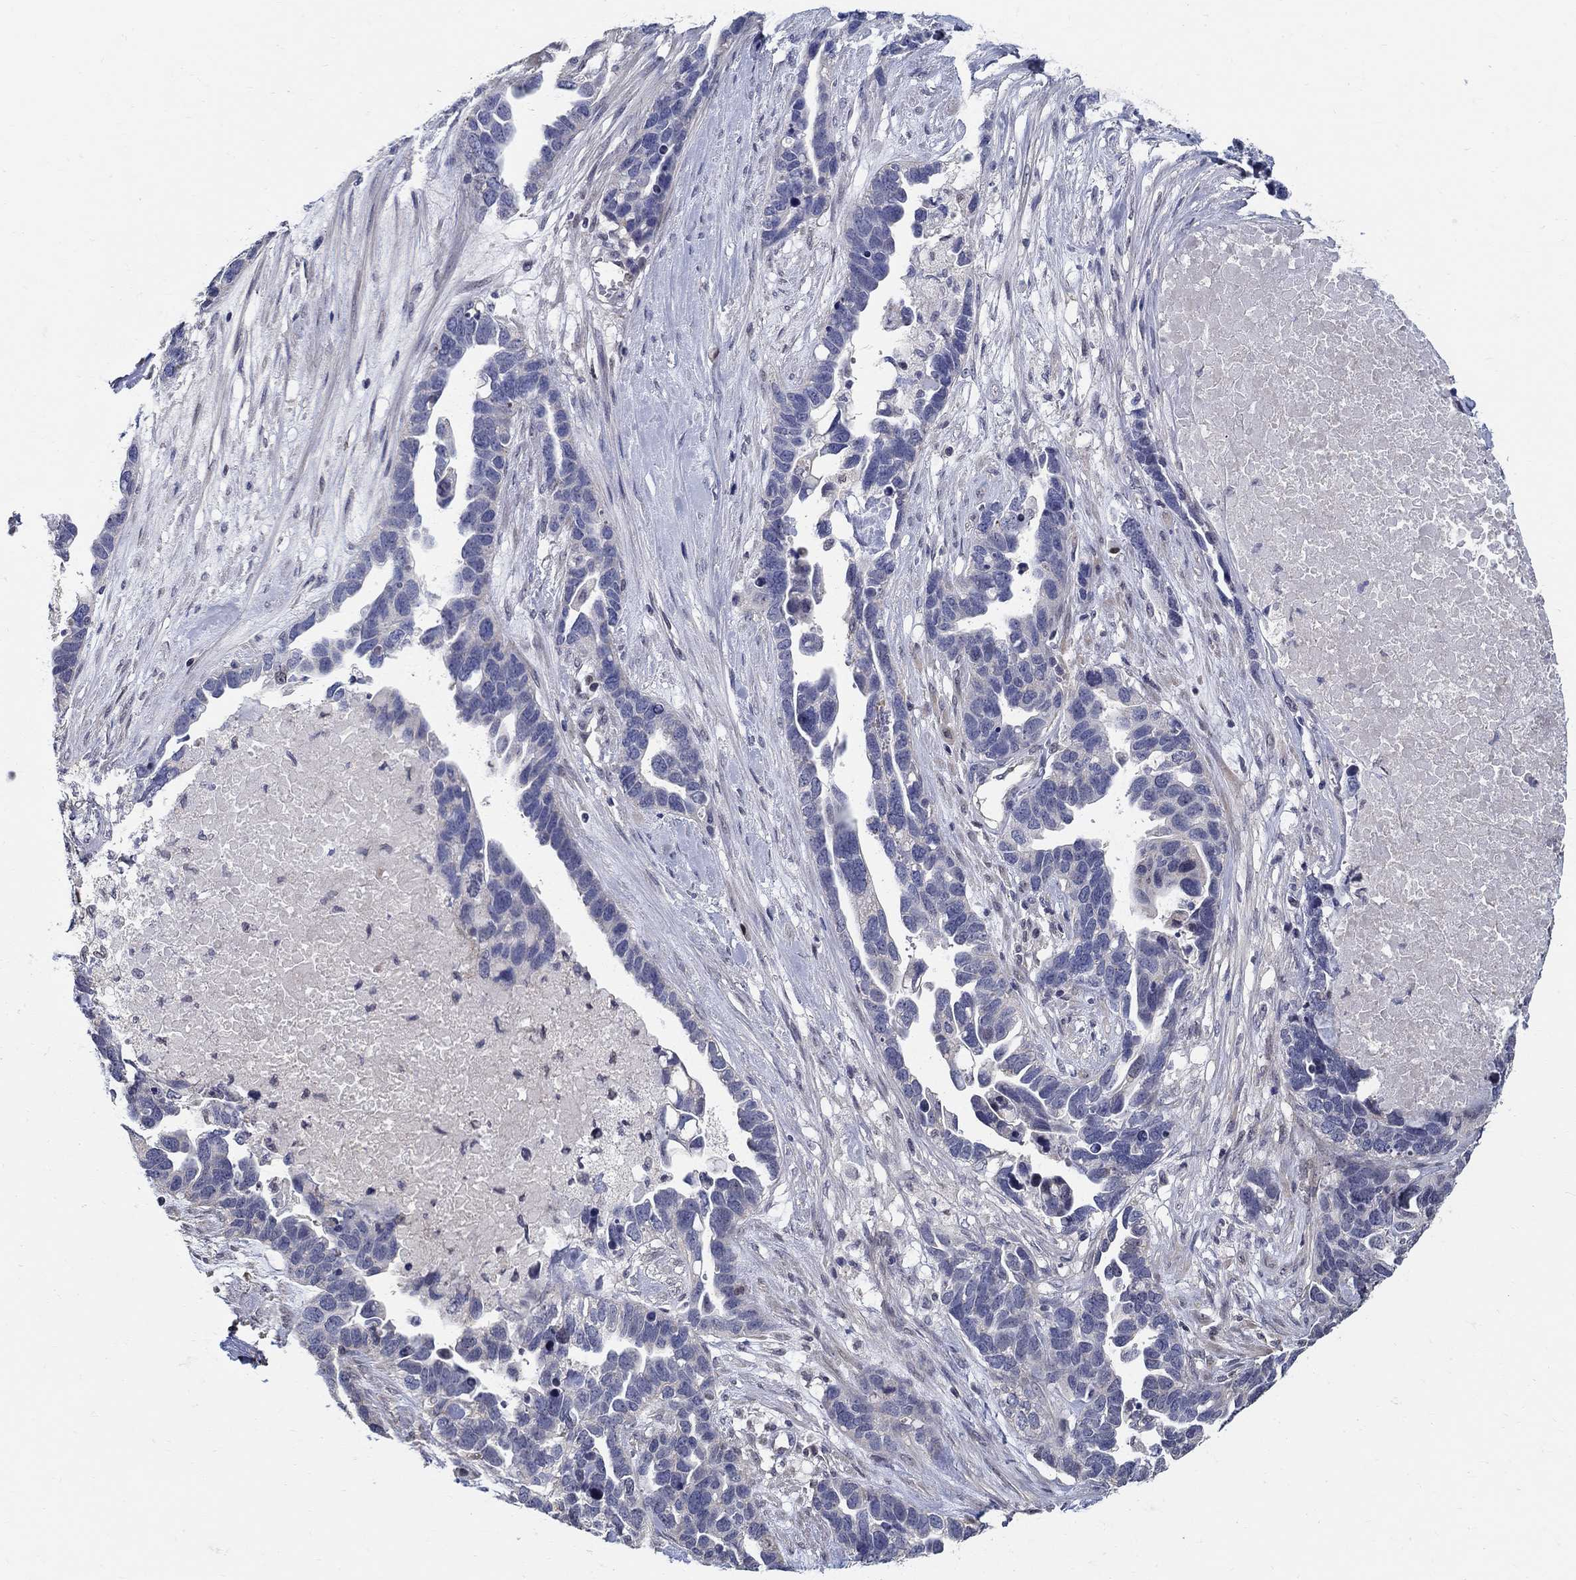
{"staining": {"intensity": "negative", "quantity": "none", "location": "none"}, "tissue": "ovarian cancer", "cell_type": "Tumor cells", "image_type": "cancer", "snomed": [{"axis": "morphology", "description": "Cystadenocarcinoma, serous, NOS"}, {"axis": "topography", "description": "Ovary"}], "caption": "A high-resolution histopathology image shows immunohistochemistry staining of ovarian cancer, which displays no significant expression in tumor cells.", "gene": "C16orf46", "patient": {"sex": "female", "age": 54}}